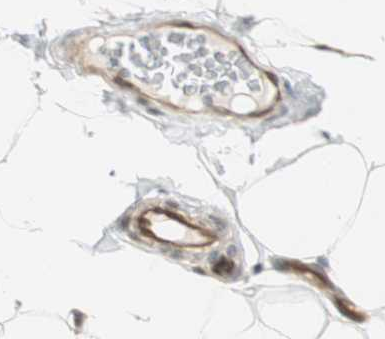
{"staining": {"intensity": "negative", "quantity": "none", "location": "none"}, "tissue": "adipose tissue", "cell_type": "Adipocytes", "image_type": "normal", "snomed": [{"axis": "morphology", "description": "Normal tissue, NOS"}, {"axis": "topography", "description": "Soft tissue"}], "caption": "This photomicrograph is of normal adipose tissue stained with IHC to label a protein in brown with the nuclei are counter-stained blue. There is no staining in adipocytes. (Brightfield microscopy of DAB (3,3'-diaminobenzidine) immunohistochemistry (IHC) at high magnification).", "gene": "ZBTB17", "patient": {"sex": "male", "age": 26}}